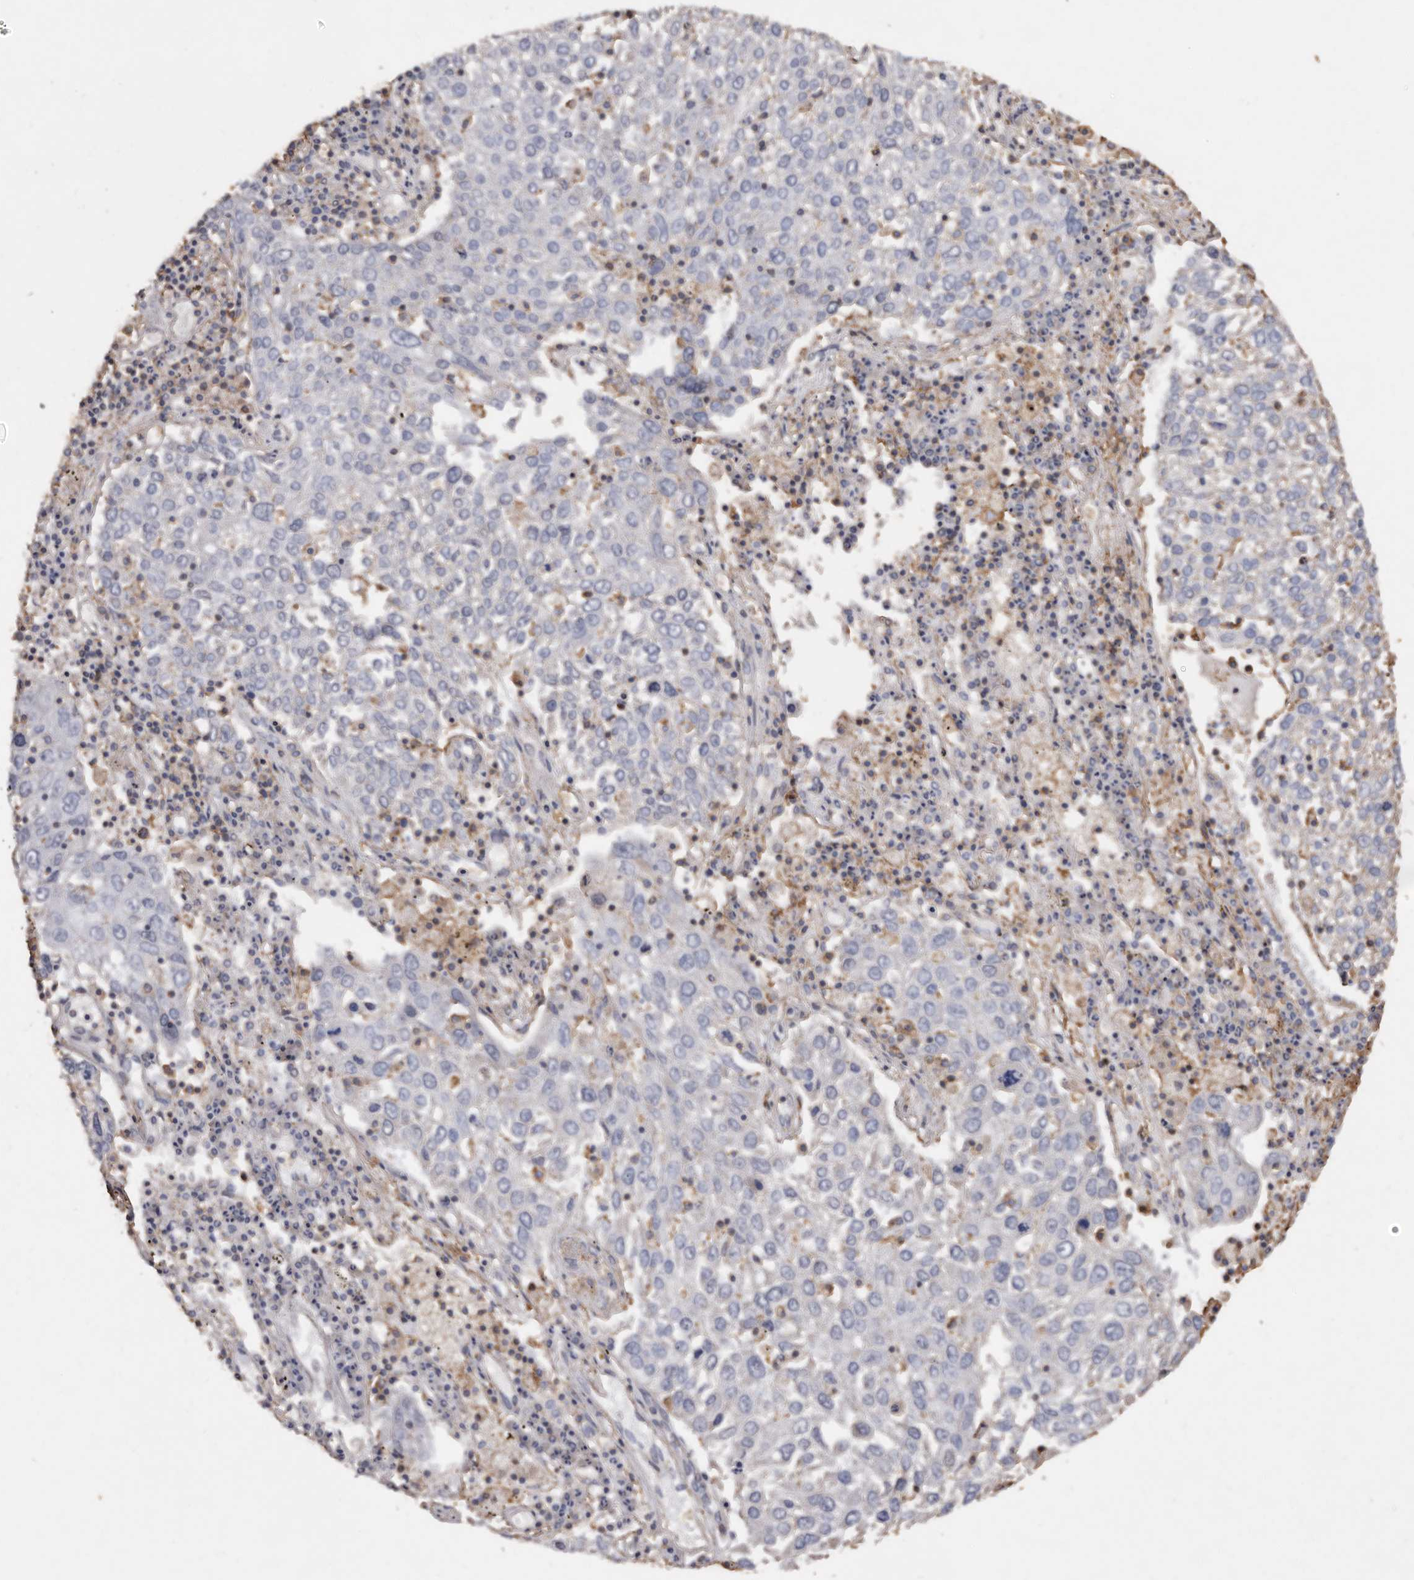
{"staining": {"intensity": "negative", "quantity": "none", "location": "none"}, "tissue": "lung cancer", "cell_type": "Tumor cells", "image_type": "cancer", "snomed": [{"axis": "morphology", "description": "Squamous cell carcinoma, NOS"}, {"axis": "topography", "description": "Lung"}], "caption": "Lung cancer stained for a protein using immunohistochemistry (IHC) shows no expression tumor cells.", "gene": "COQ8B", "patient": {"sex": "male", "age": 65}}